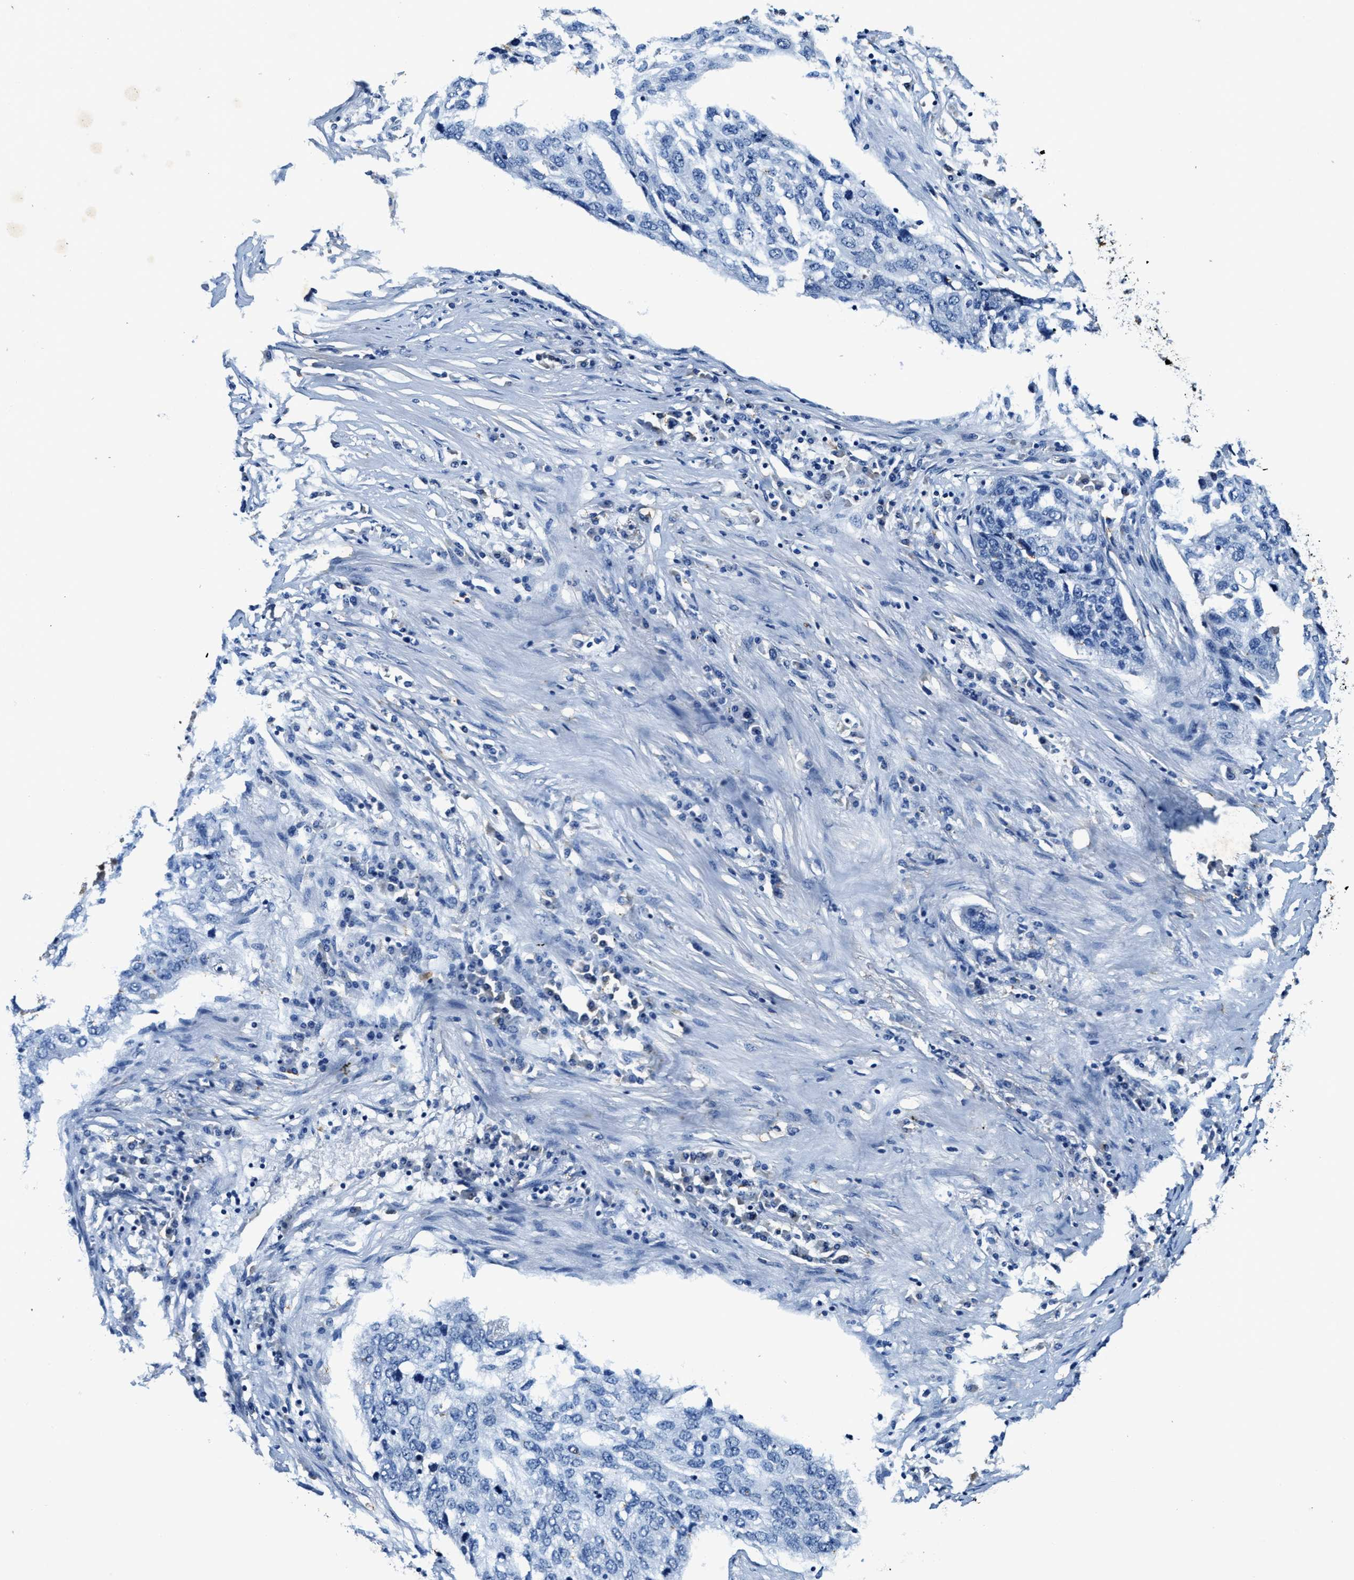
{"staining": {"intensity": "negative", "quantity": "none", "location": "none"}, "tissue": "lung cancer", "cell_type": "Tumor cells", "image_type": "cancer", "snomed": [{"axis": "morphology", "description": "Squamous cell carcinoma, NOS"}, {"axis": "topography", "description": "Lung"}], "caption": "Tumor cells show no significant protein staining in lung squamous cell carcinoma.", "gene": "SLC25A25", "patient": {"sex": "female", "age": 63}}